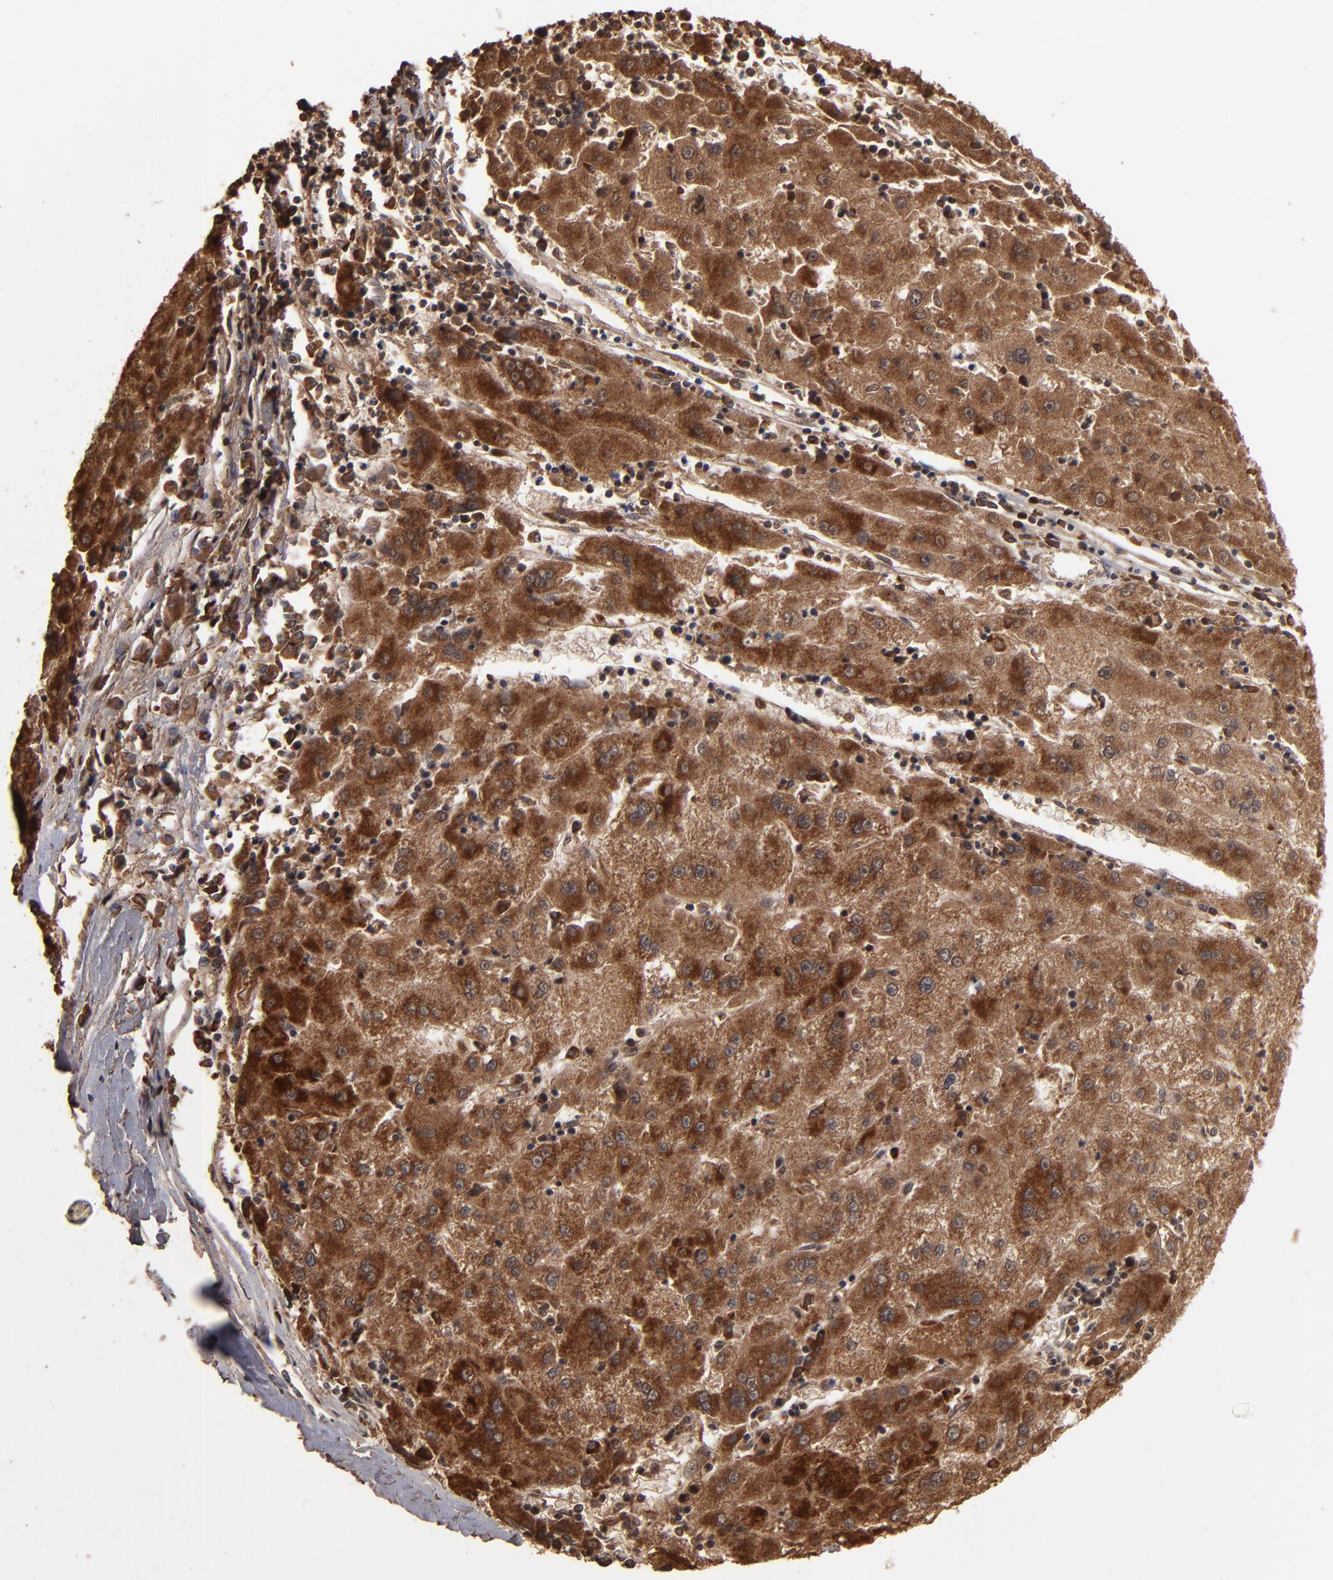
{"staining": {"intensity": "strong", "quantity": ">75%", "location": "cytoplasmic/membranous,nuclear"}, "tissue": "liver cancer", "cell_type": "Tumor cells", "image_type": "cancer", "snomed": [{"axis": "morphology", "description": "Carcinoma, Hepatocellular, NOS"}, {"axis": "topography", "description": "Liver"}], "caption": "Immunohistochemical staining of hepatocellular carcinoma (liver) reveals high levels of strong cytoplasmic/membranous and nuclear protein staining in approximately >75% of tumor cells. The staining was performed using DAB to visualize the protein expression in brown, while the nuclei were stained in blue with hematoxylin (Magnification: 20x).", "gene": "NXF2B", "patient": {"sex": "male", "age": 72}}